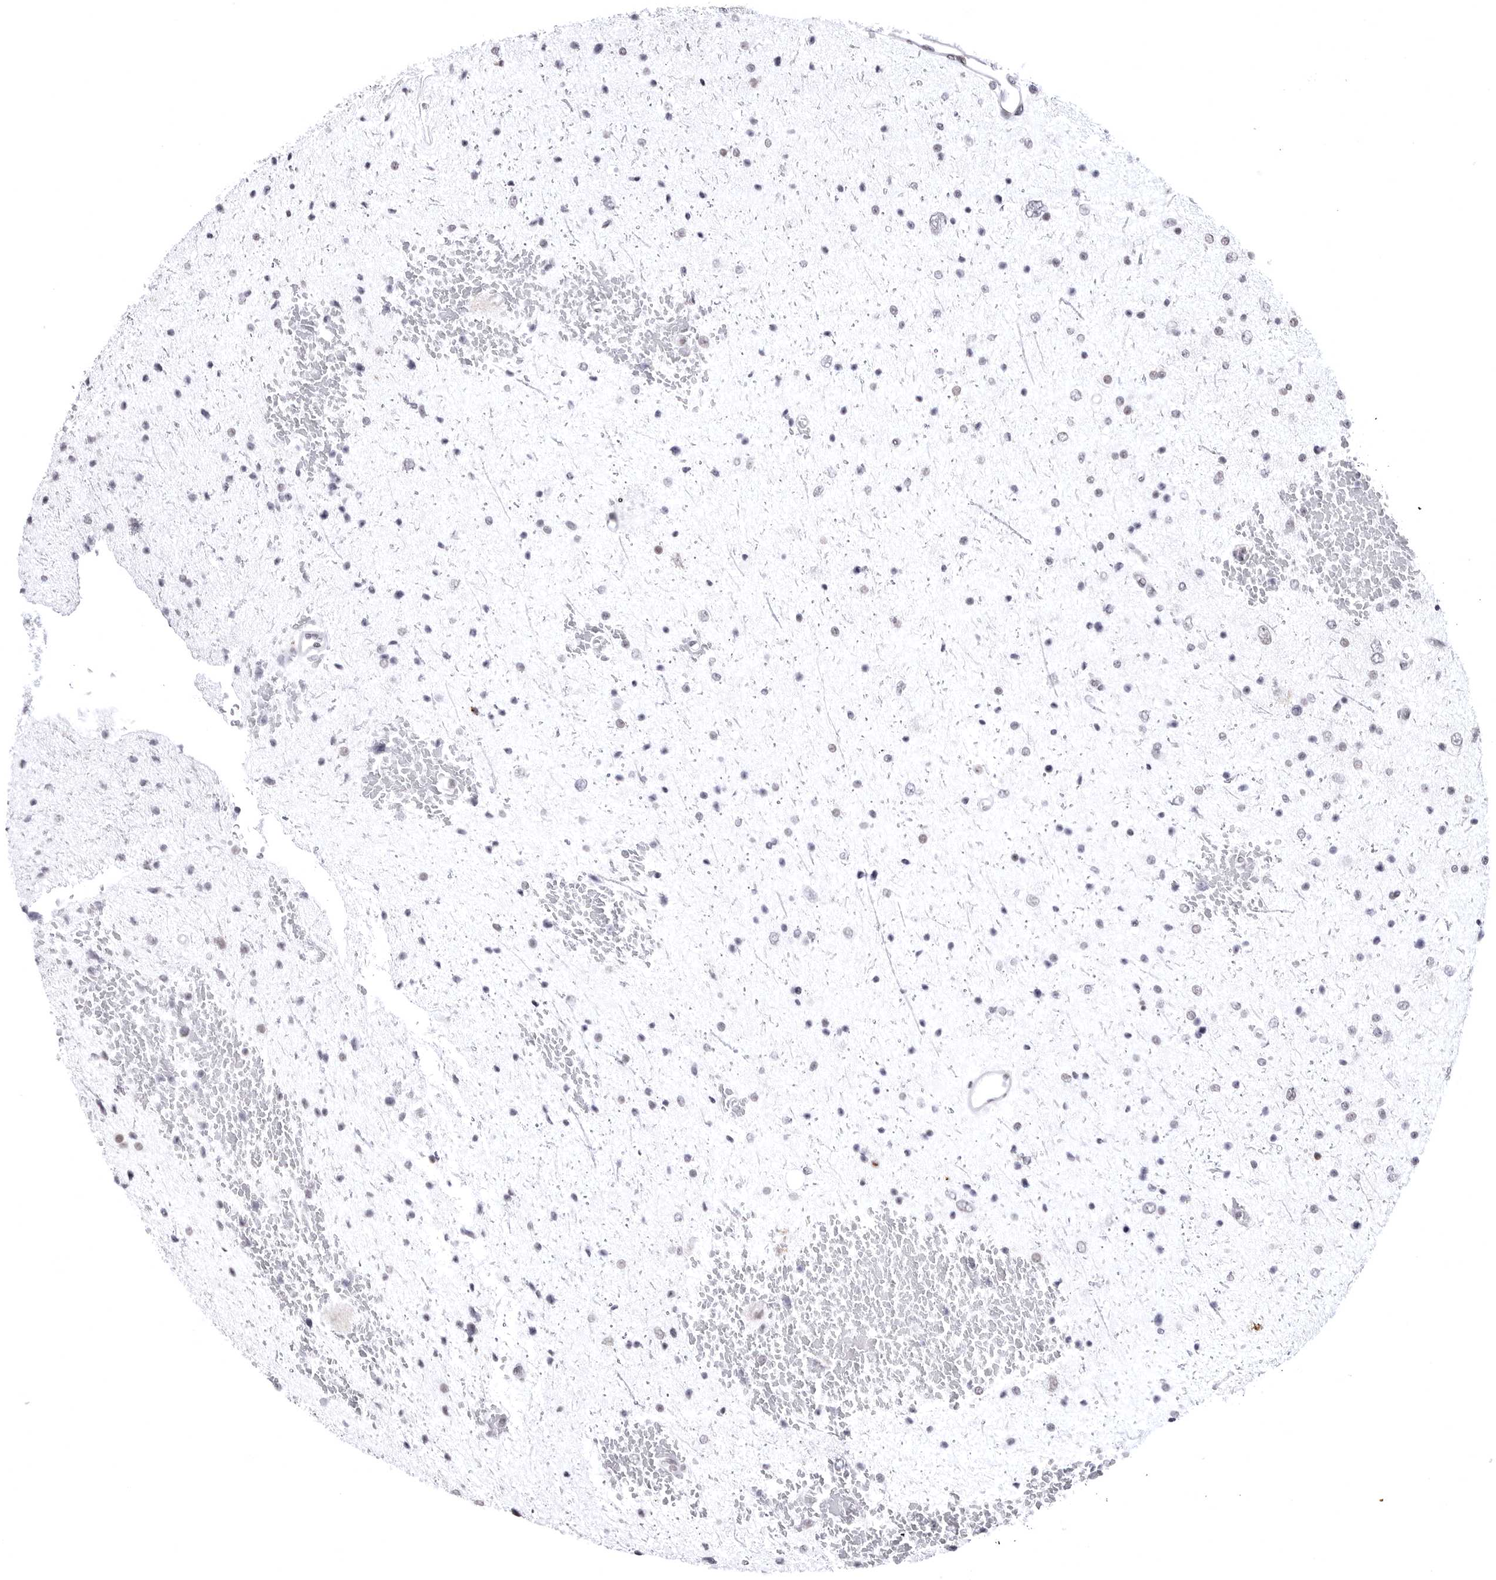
{"staining": {"intensity": "weak", "quantity": "<25%", "location": "nuclear"}, "tissue": "glioma", "cell_type": "Tumor cells", "image_type": "cancer", "snomed": [{"axis": "morphology", "description": "Glioma, malignant, Low grade"}, {"axis": "topography", "description": "Brain"}], "caption": "Malignant glioma (low-grade) was stained to show a protein in brown. There is no significant expression in tumor cells. Nuclei are stained in blue.", "gene": "PHF3", "patient": {"sex": "female", "age": 37}}